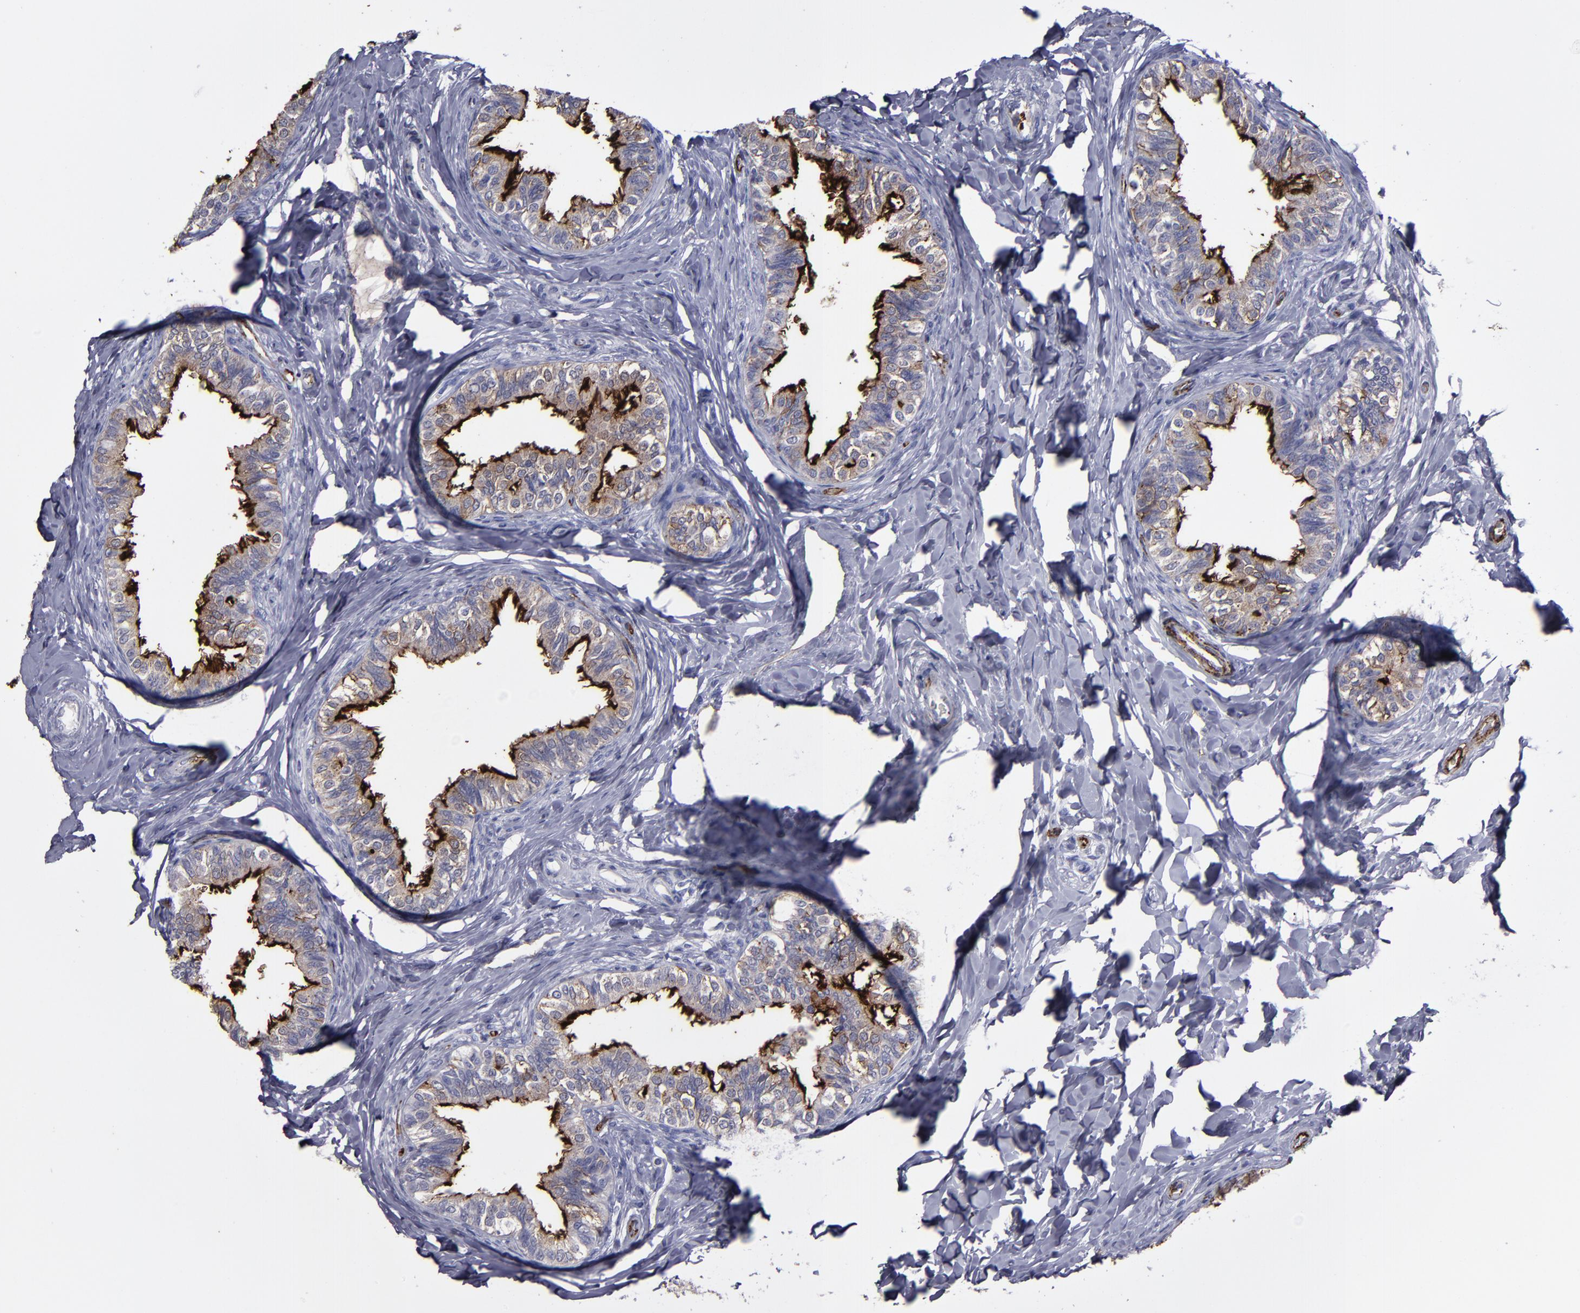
{"staining": {"intensity": "strong", "quantity": ">75%", "location": "cytoplasmic/membranous"}, "tissue": "epididymis", "cell_type": "Glandular cells", "image_type": "normal", "snomed": [{"axis": "morphology", "description": "Normal tissue, NOS"}, {"axis": "topography", "description": "Soft tissue"}, {"axis": "topography", "description": "Epididymis"}], "caption": "An immunohistochemistry (IHC) histopathology image of benign tissue is shown. Protein staining in brown shows strong cytoplasmic/membranous positivity in epididymis within glandular cells.", "gene": "CD36", "patient": {"sex": "male", "age": 26}}